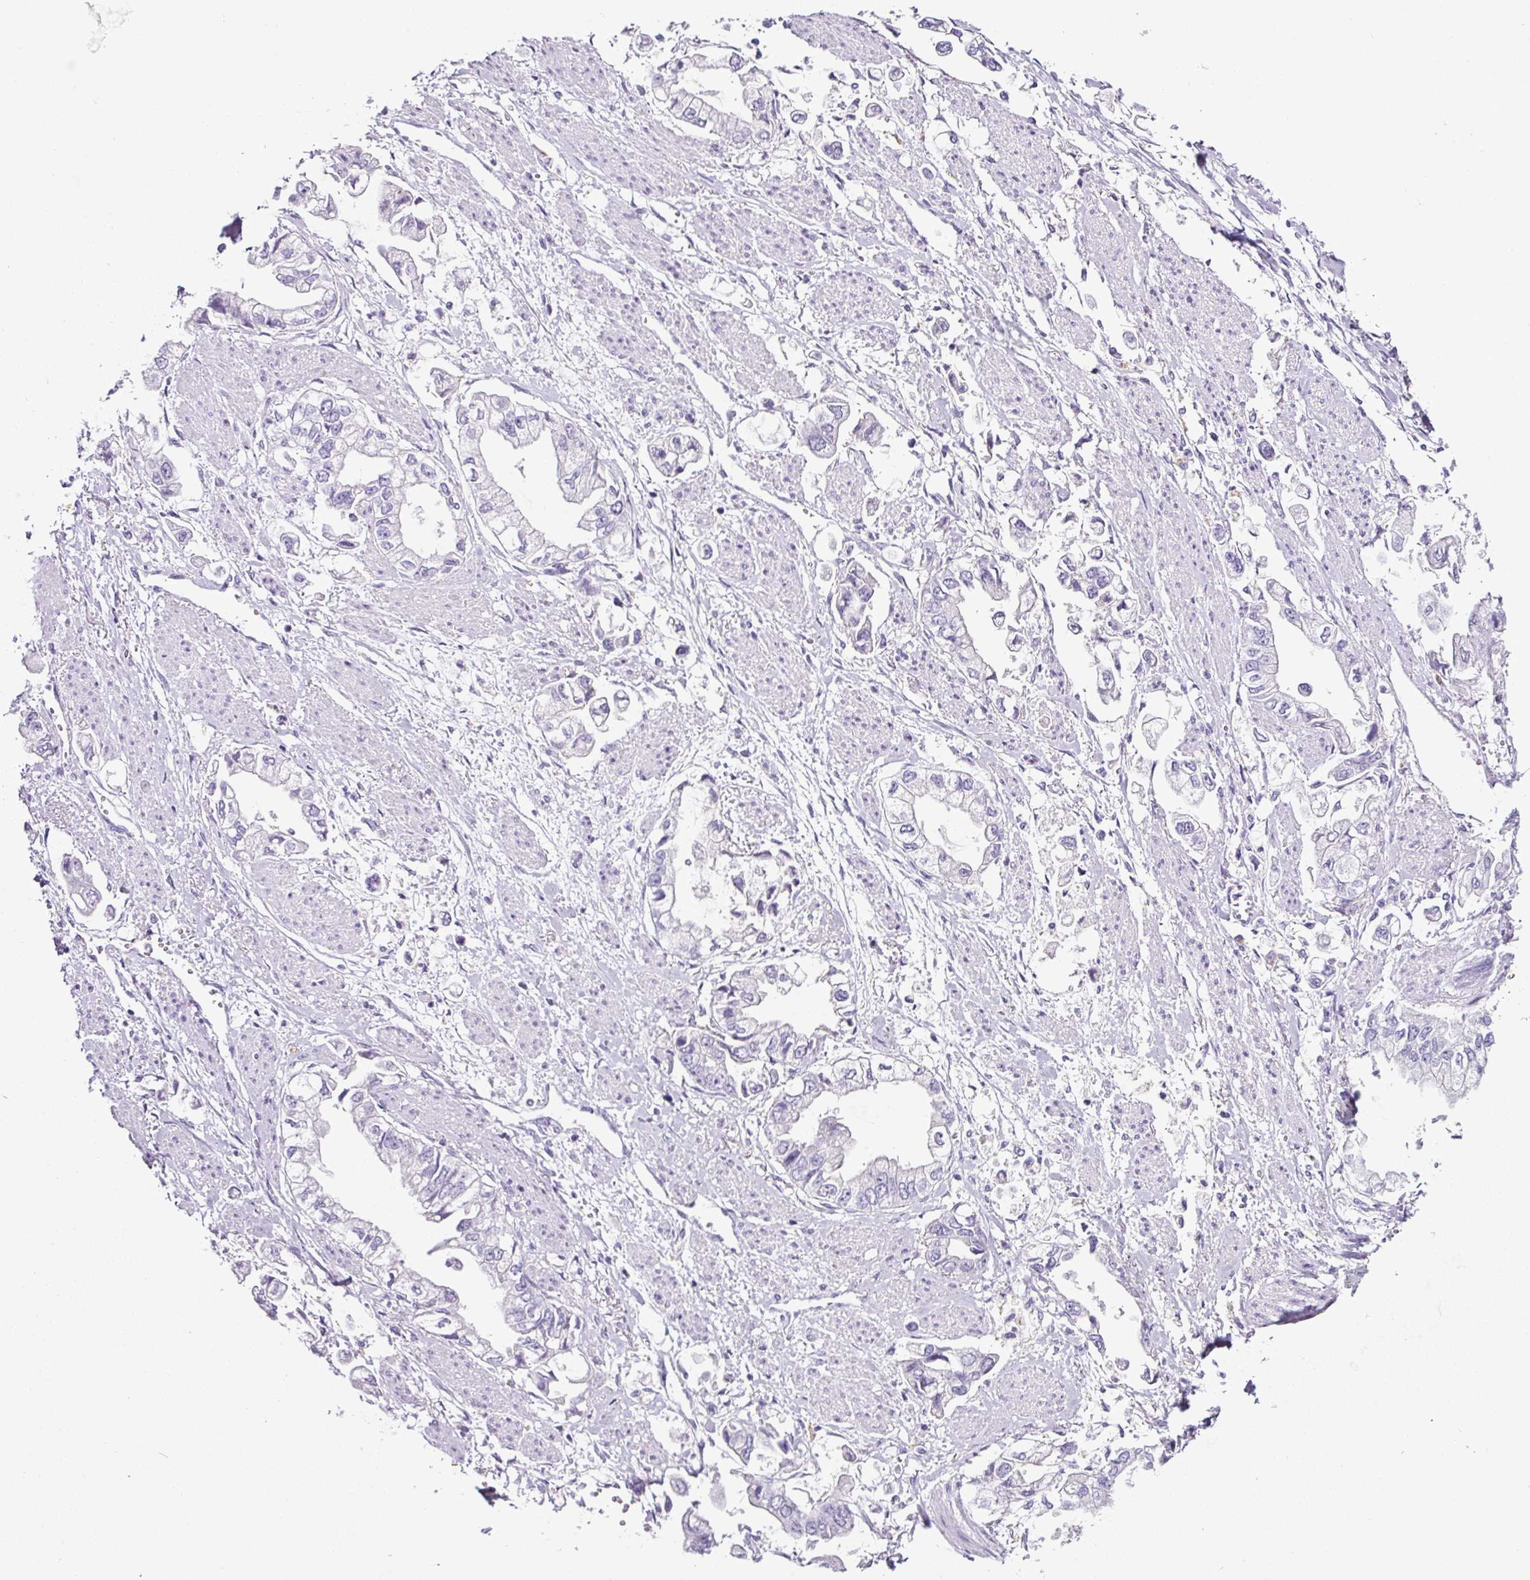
{"staining": {"intensity": "negative", "quantity": "none", "location": "none"}, "tissue": "stomach cancer", "cell_type": "Tumor cells", "image_type": "cancer", "snomed": [{"axis": "morphology", "description": "Adenocarcinoma, NOS"}, {"axis": "topography", "description": "Stomach"}], "caption": "Immunohistochemistry (IHC) of human stomach cancer exhibits no staining in tumor cells.", "gene": "SP8", "patient": {"sex": "male", "age": 62}}